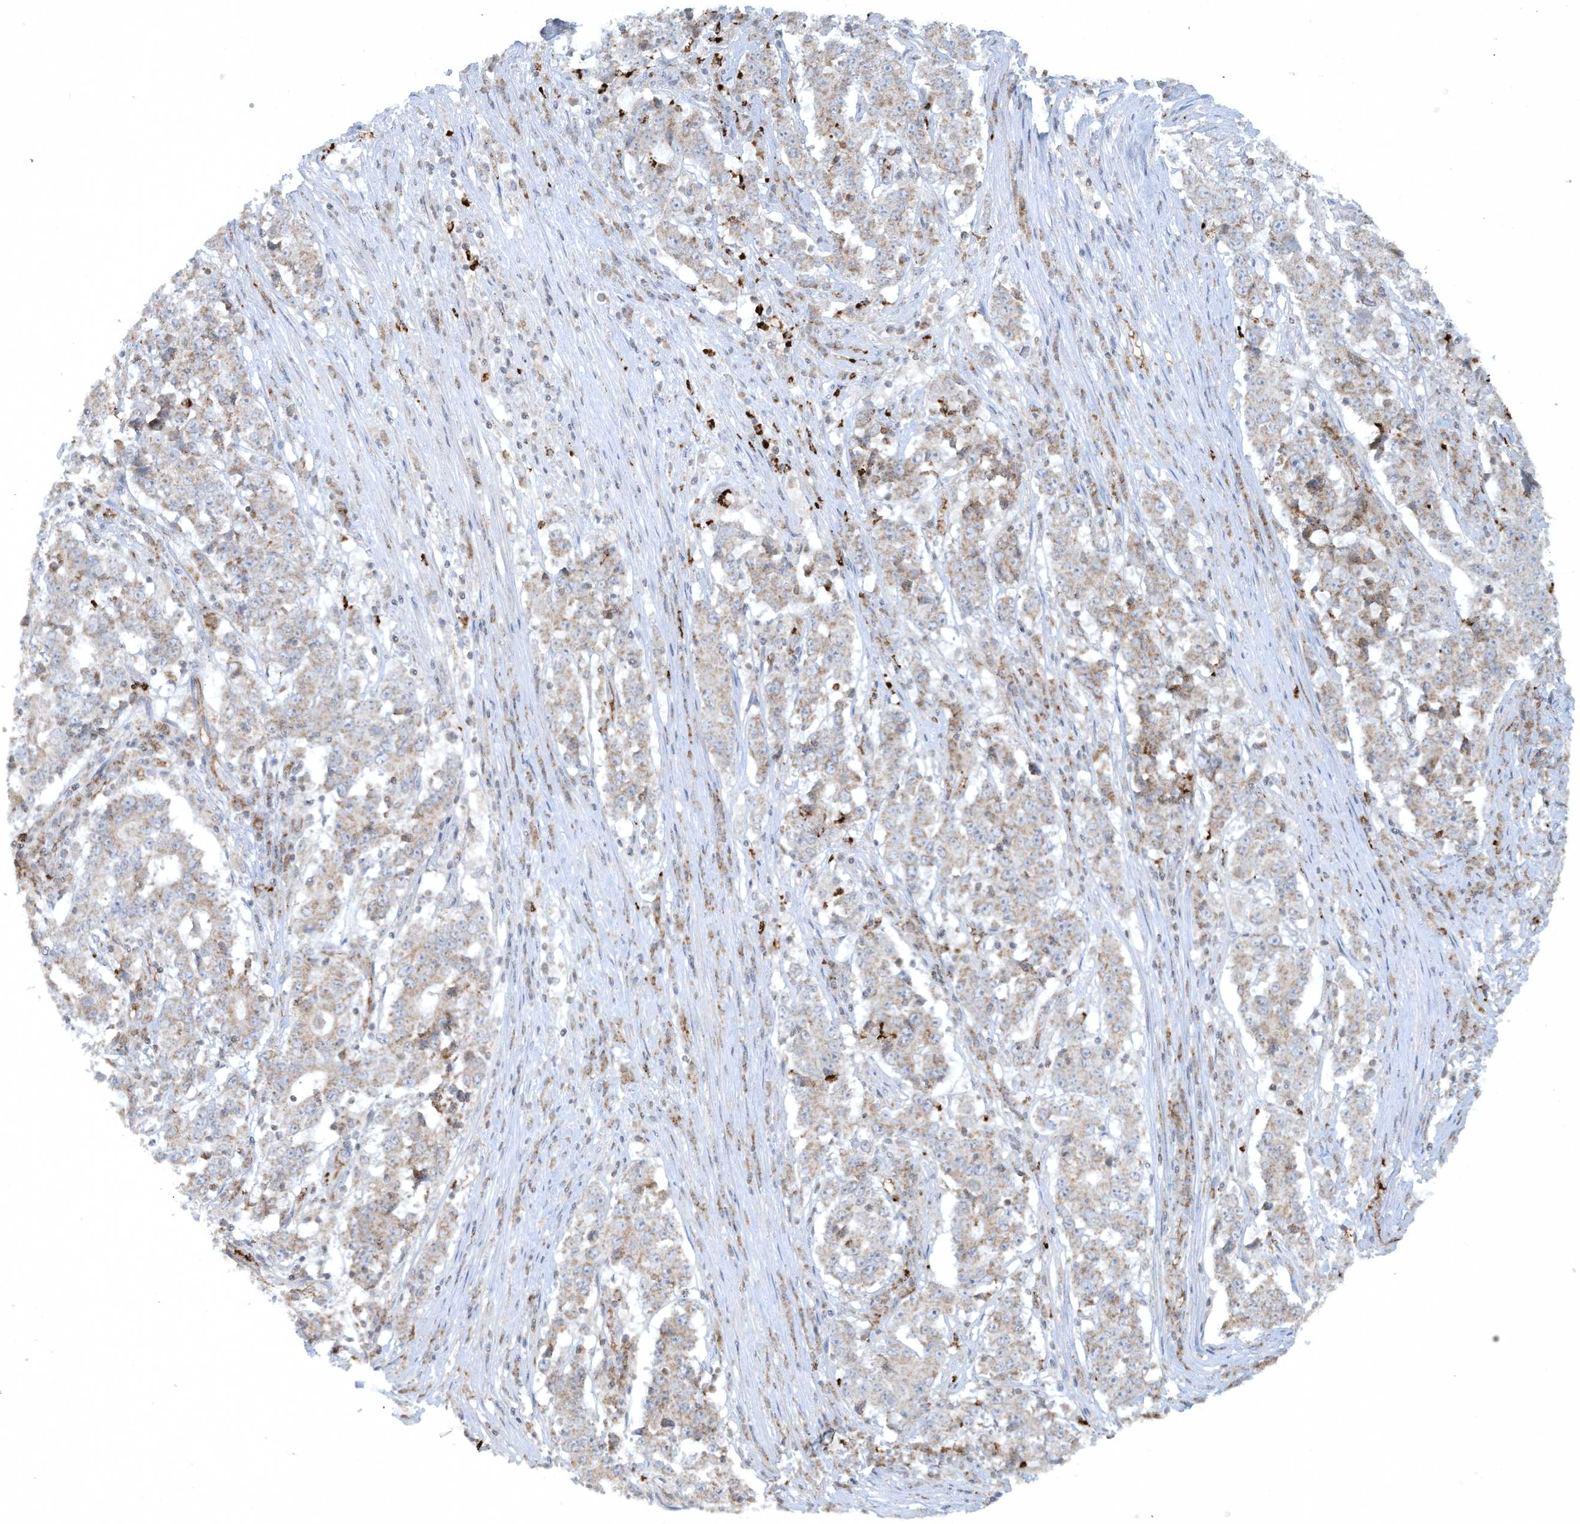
{"staining": {"intensity": "weak", "quantity": ">75%", "location": "cytoplasmic/membranous"}, "tissue": "stomach cancer", "cell_type": "Tumor cells", "image_type": "cancer", "snomed": [{"axis": "morphology", "description": "Adenocarcinoma, NOS"}, {"axis": "topography", "description": "Stomach"}], "caption": "Brown immunohistochemical staining in human stomach cancer (adenocarcinoma) reveals weak cytoplasmic/membranous expression in about >75% of tumor cells. (Stains: DAB in brown, nuclei in blue, Microscopy: brightfield microscopy at high magnification).", "gene": "CHRNA4", "patient": {"sex": "male", "age": 59}}